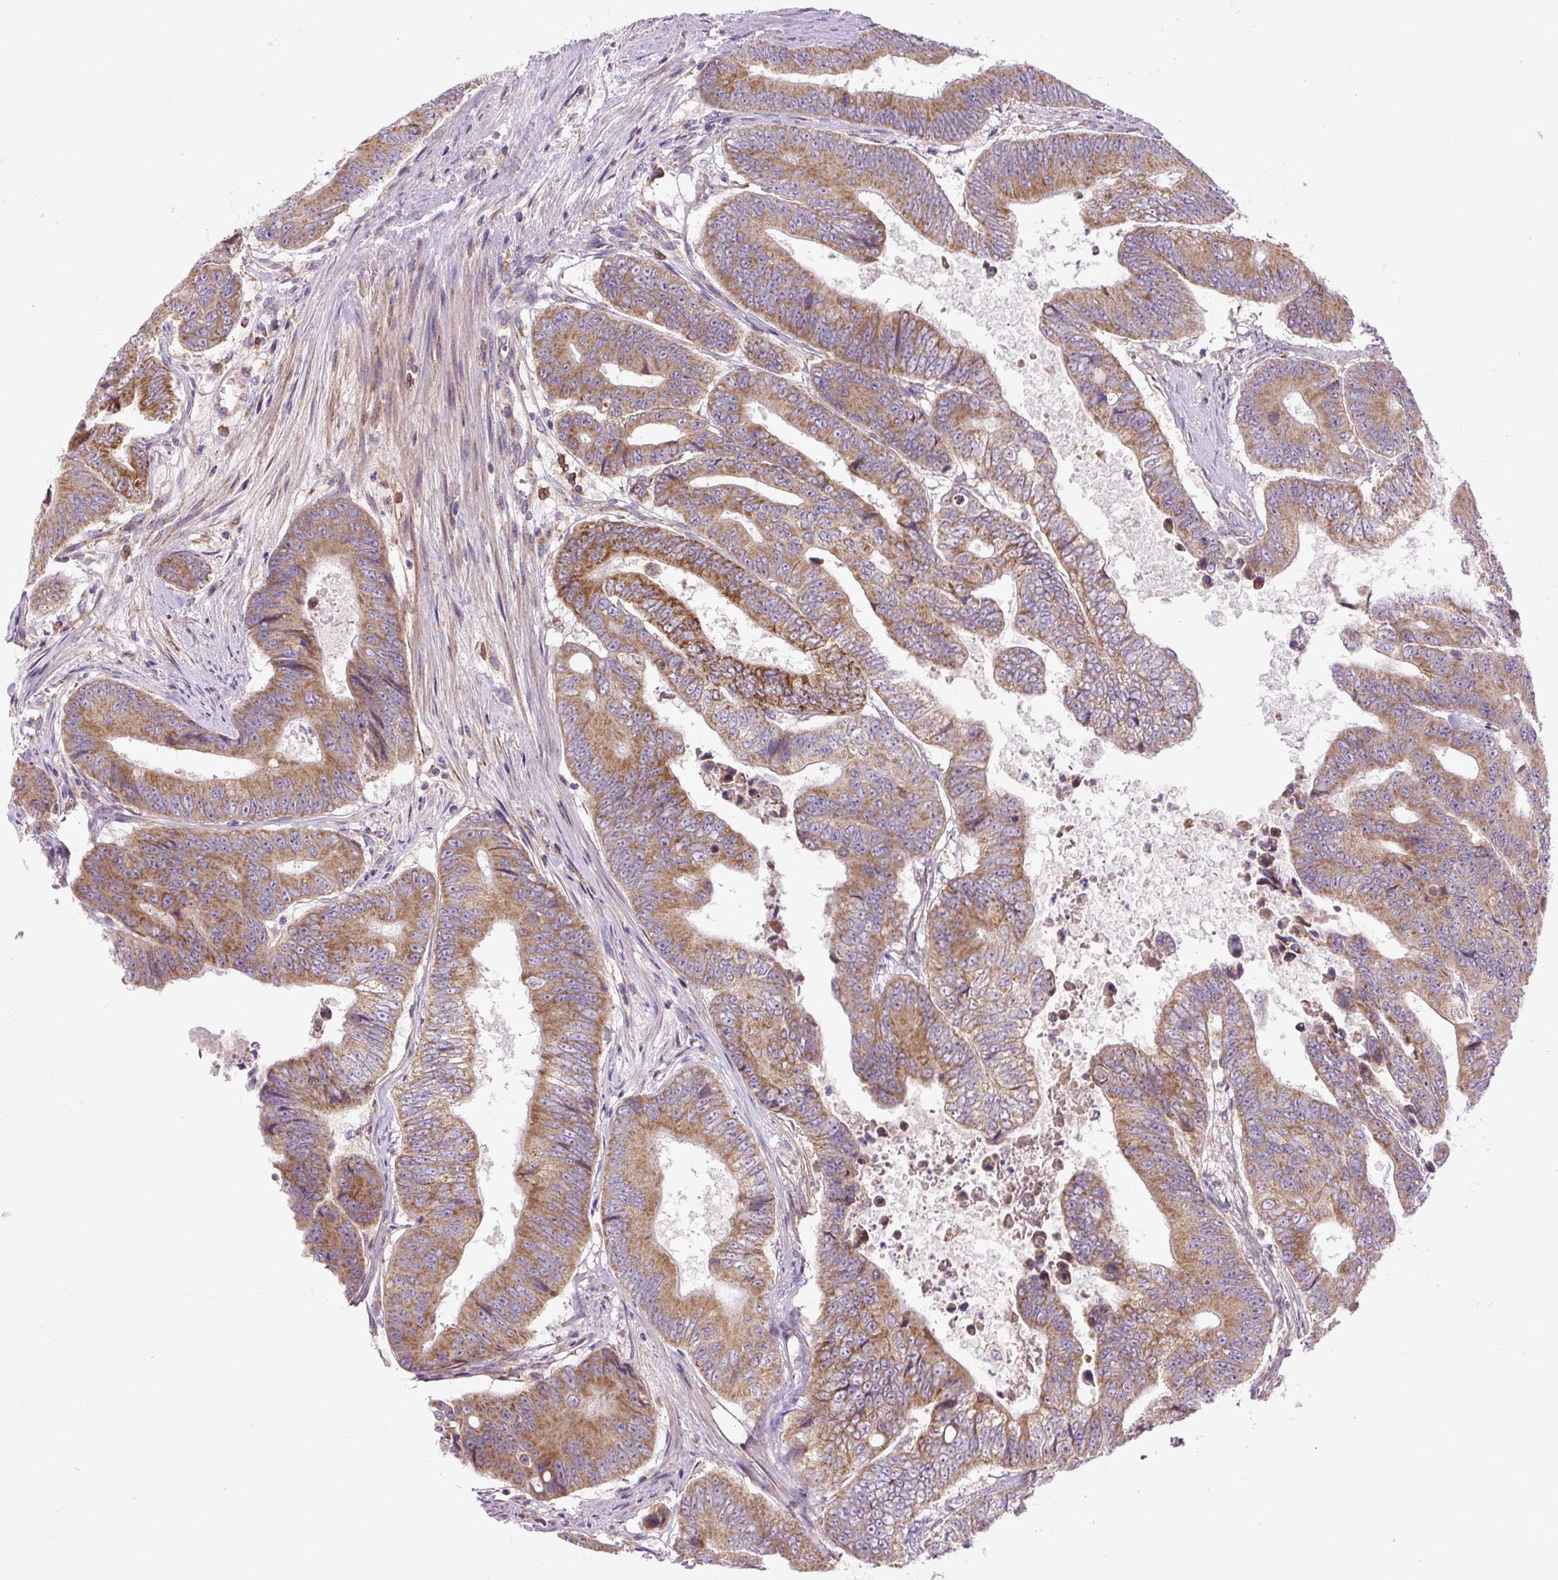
{"staining": {"intensity": "moderate", "quantity": ">75%", "location": "cytoplasmic/membranous"}, "tissue": "colorectal cancer", "cell_type": "Tumor cells", "image_type": "cancer", "snomed": [{"axis": "morphology", "description": "Adenocarcinoma, NOS"}, {"axis": "topography", "description": "Colon"}], "caption": "A high-resolution micrograph shows IHC staining of colorectal adenocarcinoma, which reveals moderate cytoplasmic/membranous positivity in about >75% of tumor cells. (DAB = brown stain, brightfield microscopy at high magnification).", "gene": "TM2D3", "patient": {"sex": "female", "age": 48}}